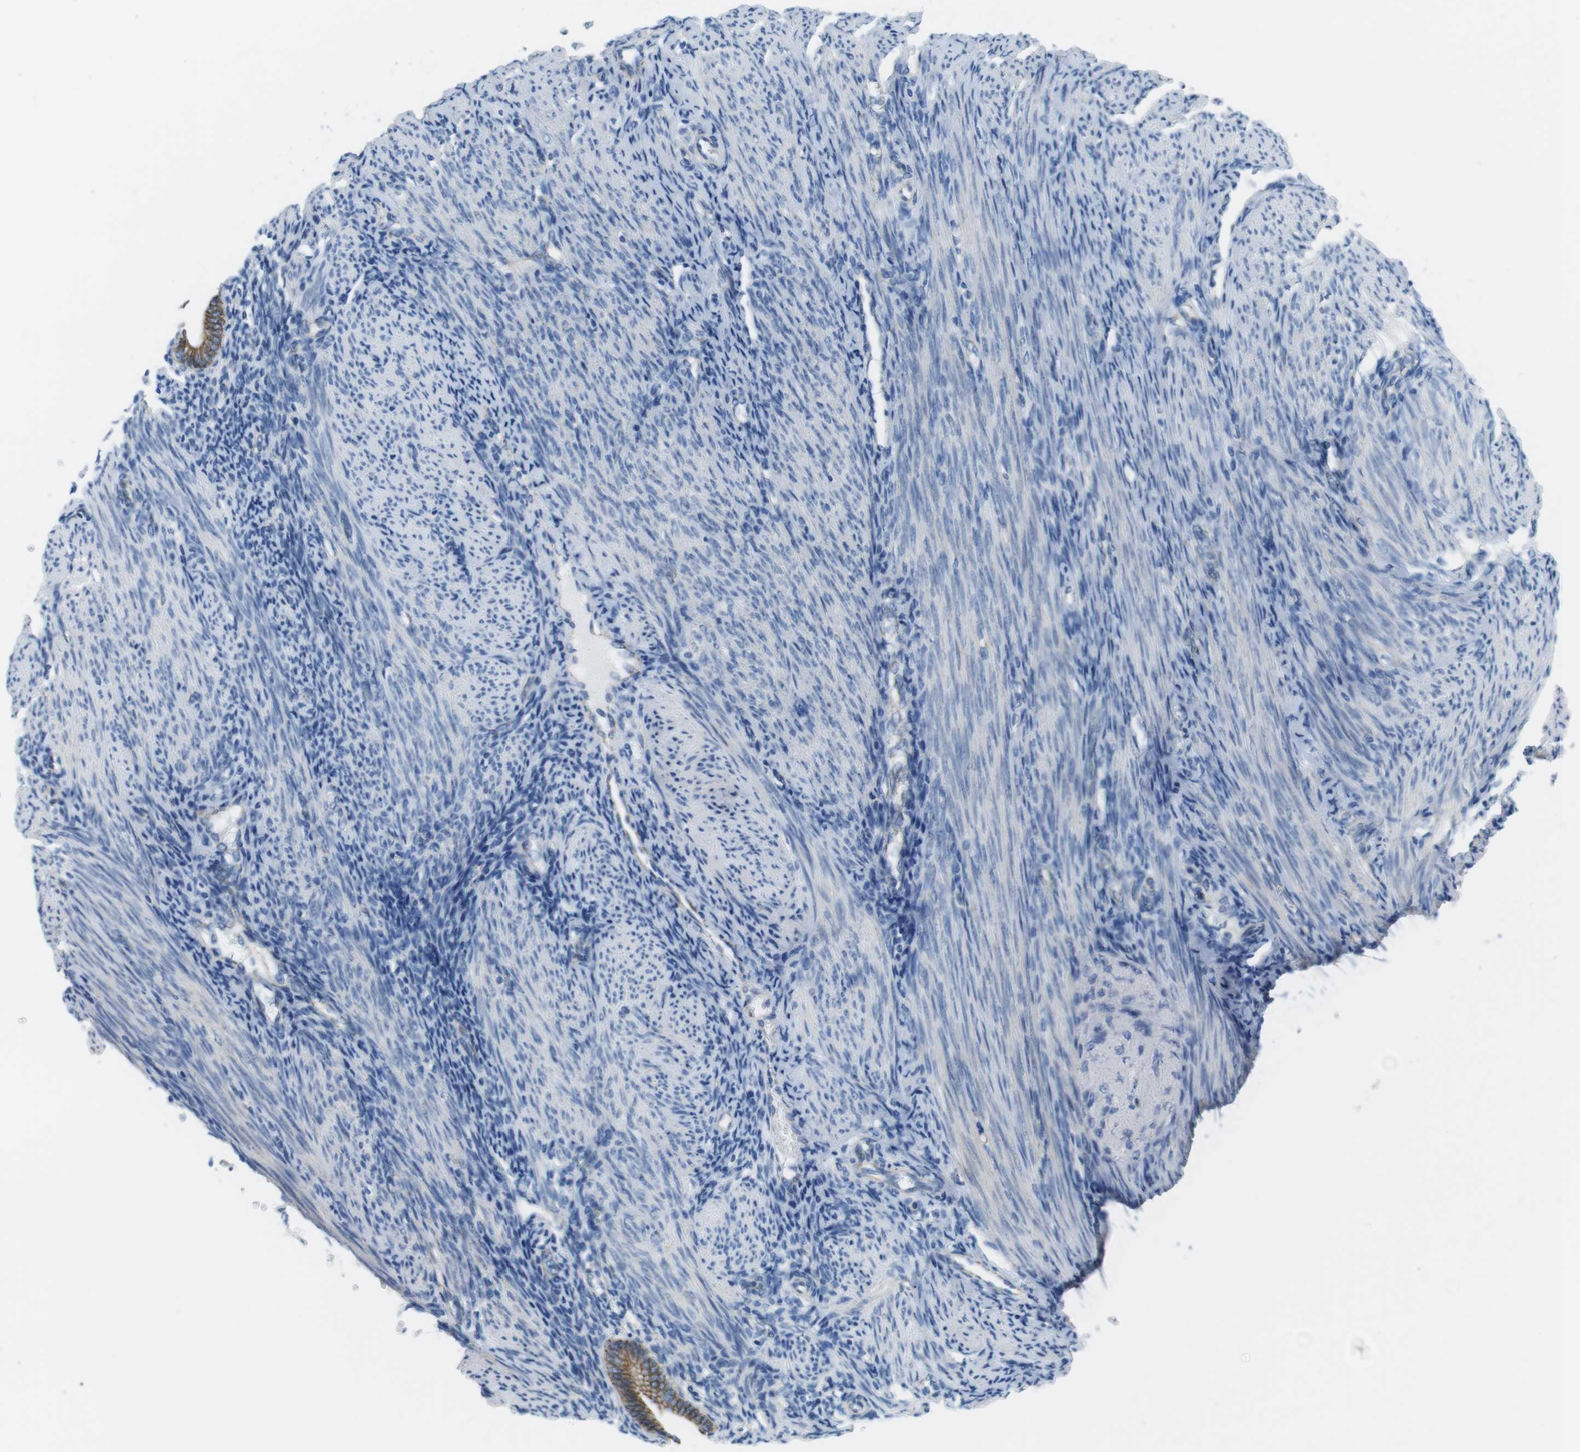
{"staining": {"intensity": "negative", "quantity": "none", "location": "none"}, "tissue": "endometrium", "cell_type": "Cells in endometrial stroma", "image_type": "normal", "snomed": [{"axis": "morphology", "description": "Normal tissue, NOS"}, {"axis": "topography", "description": "Uterus"}, {"axis": "topography", "description": "Endometrium"}], "caption": "This is an IHC image of unremarkable human endometrium. There is no positivity in cells in endometrial stroma.", "gene": "SLC6A6", "patient": {"sex": "female", "age": 33}}